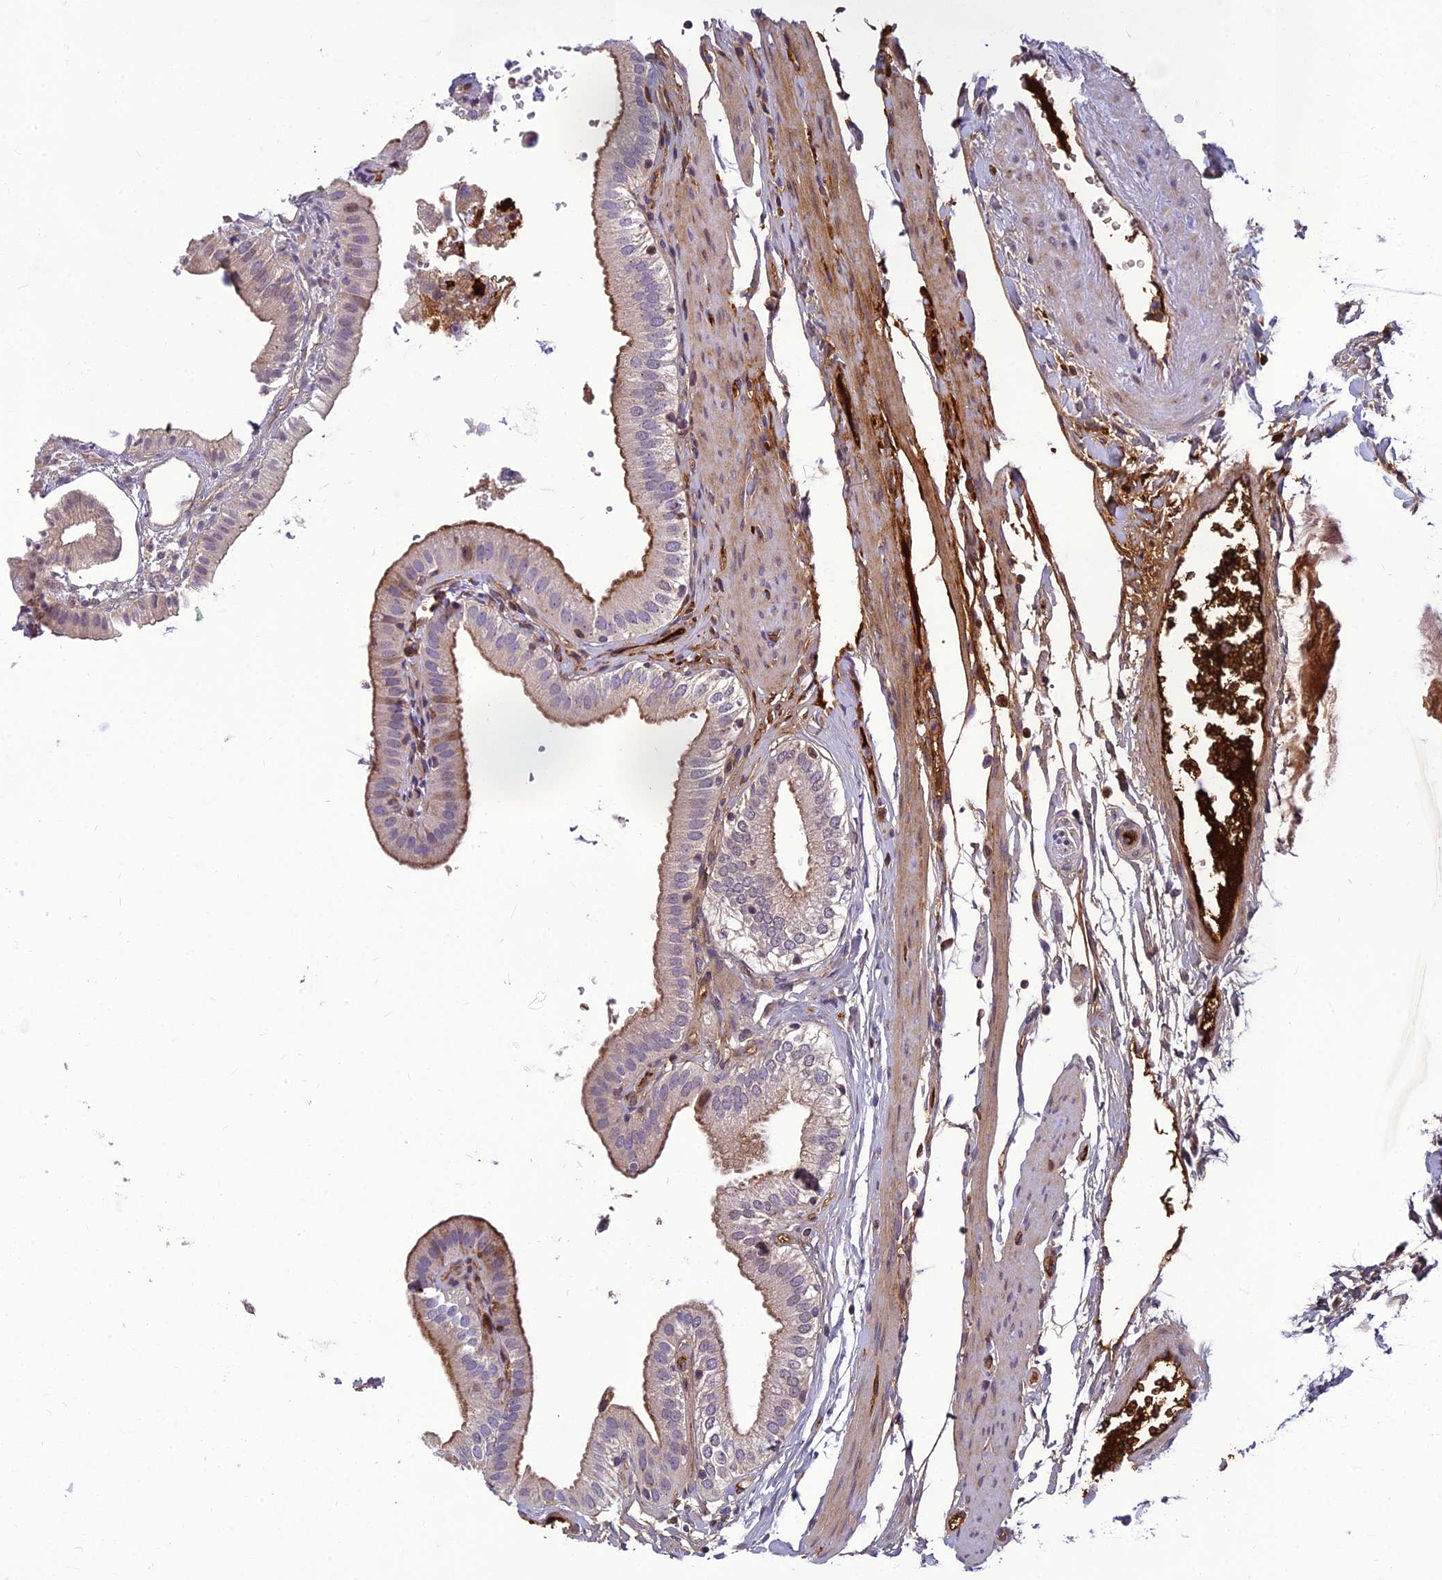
{"staining": {"intensity": "moderate", "quantity": "25%-75%", "location": "cytoplasmic/membranous,nuclear"}, "tissue": "gallbladder", "cell_type": "Glandular cells", "image_type": "normal", "snomed": [{"axis": "morphology", "description": "Normal tissue, NOS"}, {"axis": "topography", "description": "Gallbladder"}], "caption": "Benign gallbladder displays moderate cytoplasmic/membranous,nuclear positivity in approximately 25%-75% of glandular cells.", "gene": "CLEC11A", "patient": {"sex": "female", "age": 61}}